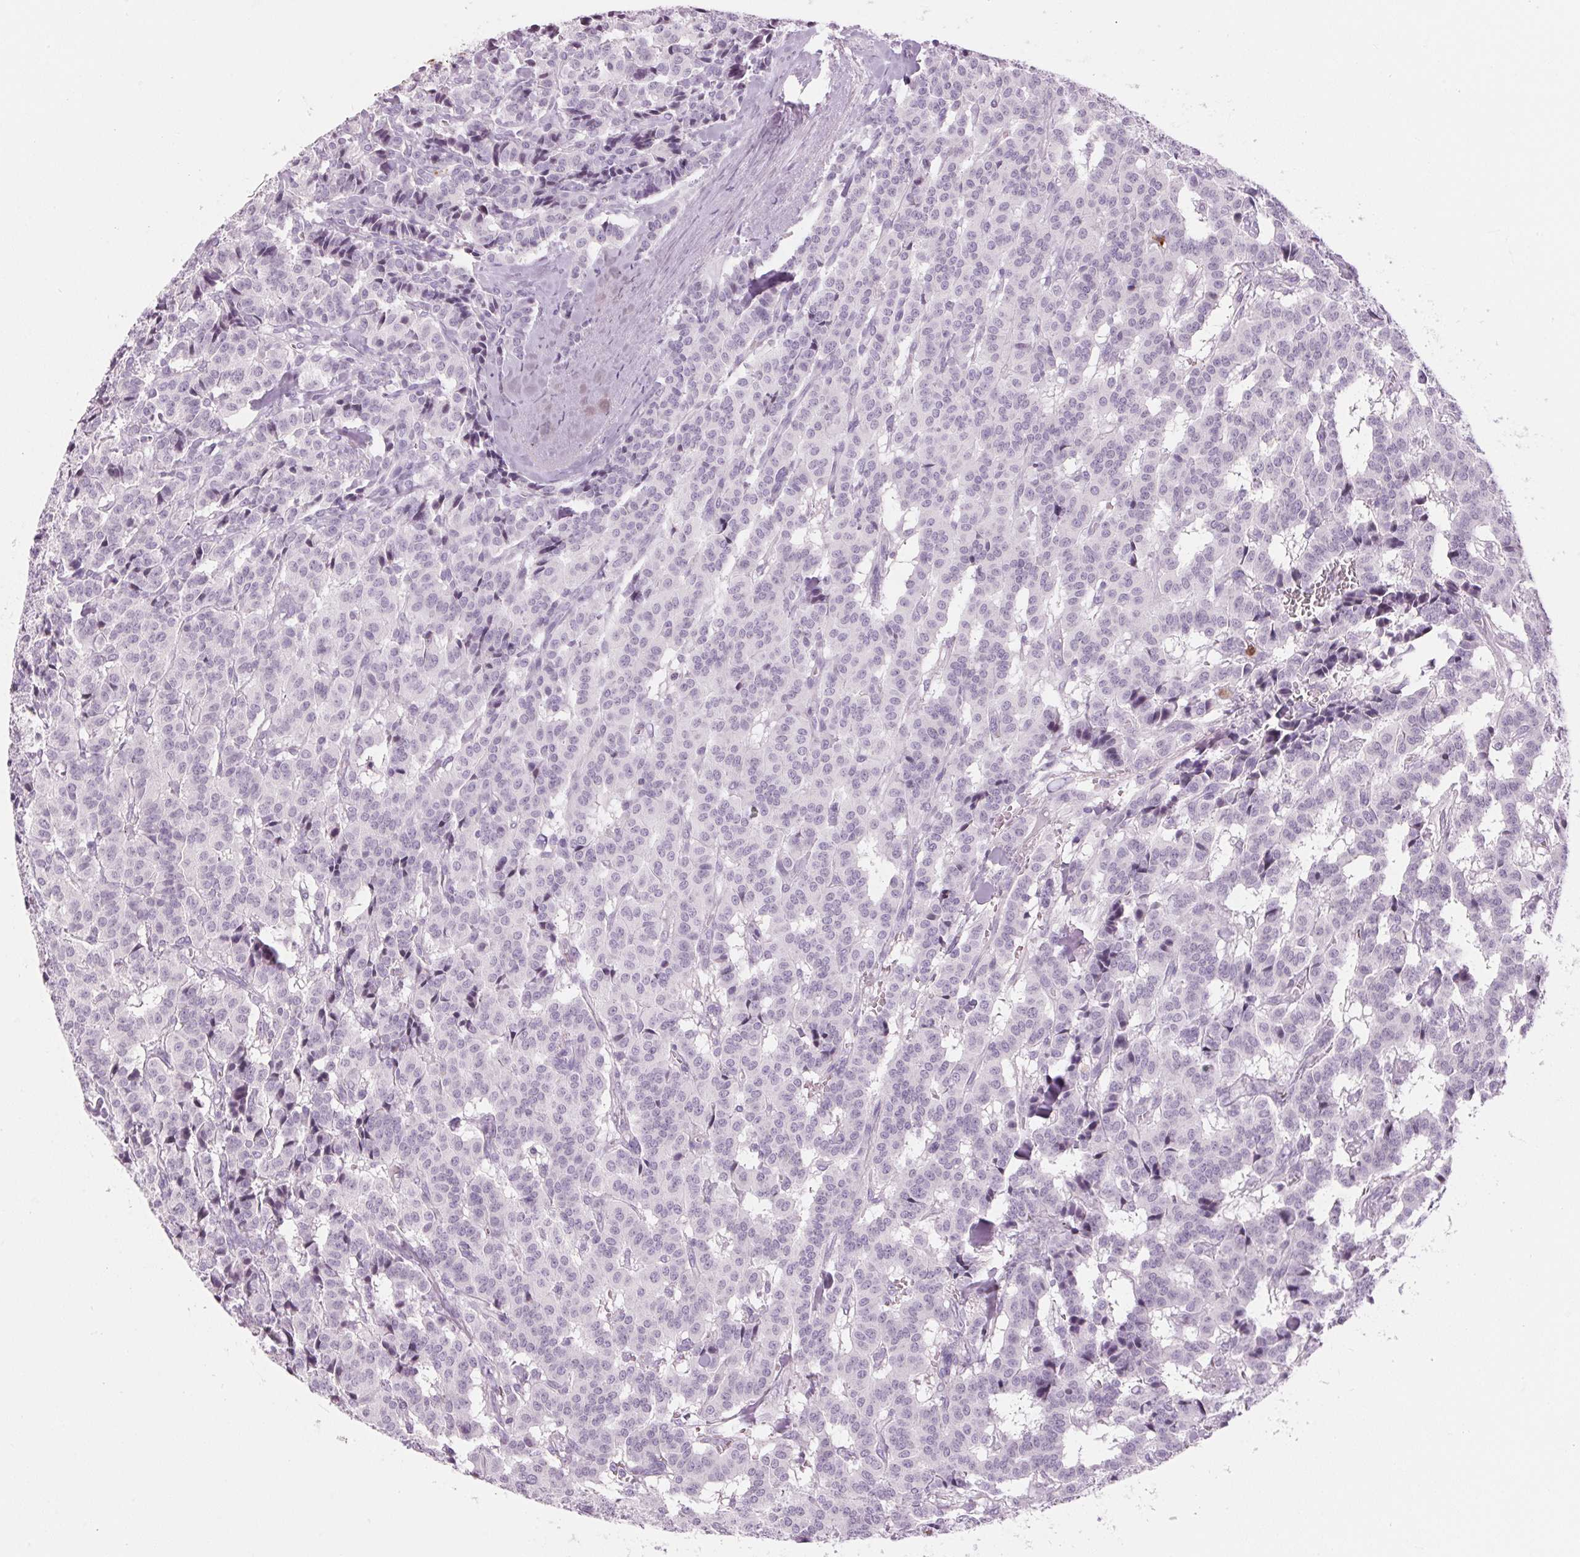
{"staining": {"intensity": "negative", "quantity": "none", "location": "none"}, "tissue": "carcinoid", "cell_type": "Tumor cells", "image_type": "cancer", "snomed": [{"axis": "morphology", "description": "Normal tissue, NOS"}, {"axis": "morphology", "description": "Carcinoid, malignant, NOS"}, {"axis": "topography", "description": "Lung"}], "caption": "High power microscopy histopathology image of an IHC micrograph of malignant carcinoid, revealing no significant staining in tumor cells.", "gene": "KLK7", "patient": {"sex": "female", "age": 46}}